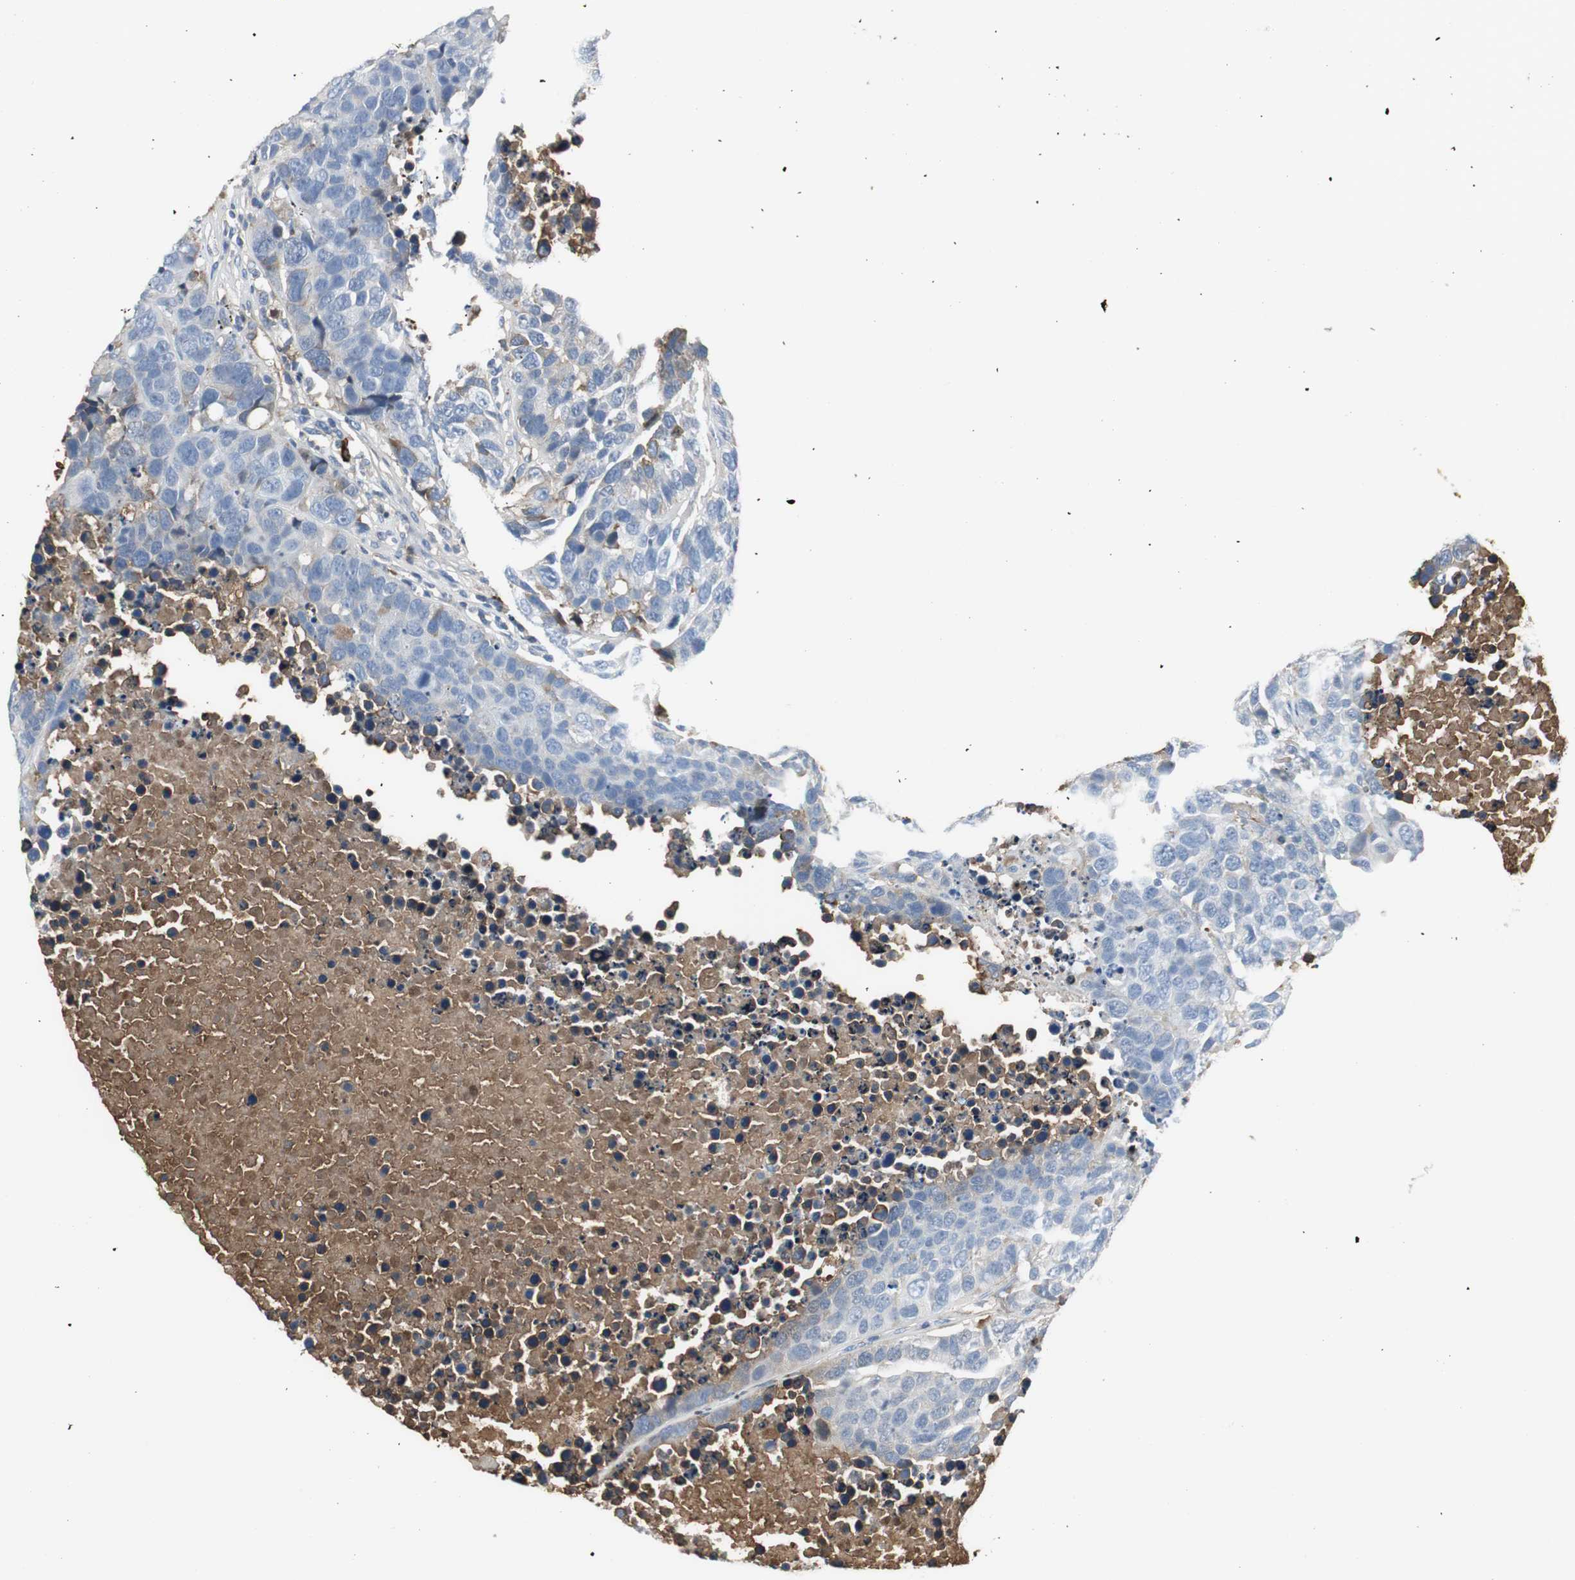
{"staining": {"intensity": "weak", "quantity": "<25%", "location": "cytoplasmic/membranous"}, "tissue": "carcinoid", "cell_type": "Tumor cells", "image_type": "cancer", "snomed": [{"axis": "morphology", "description": "Carcinoid, malignant, NOS"}, {"axis": "topography", "description": "Lung"}], "caption": "Tumor cells are negative for protein expression in human carcinoid (malignant).", "gene": "IGHA1", "patient": {"sex": "male", "age": 60}}